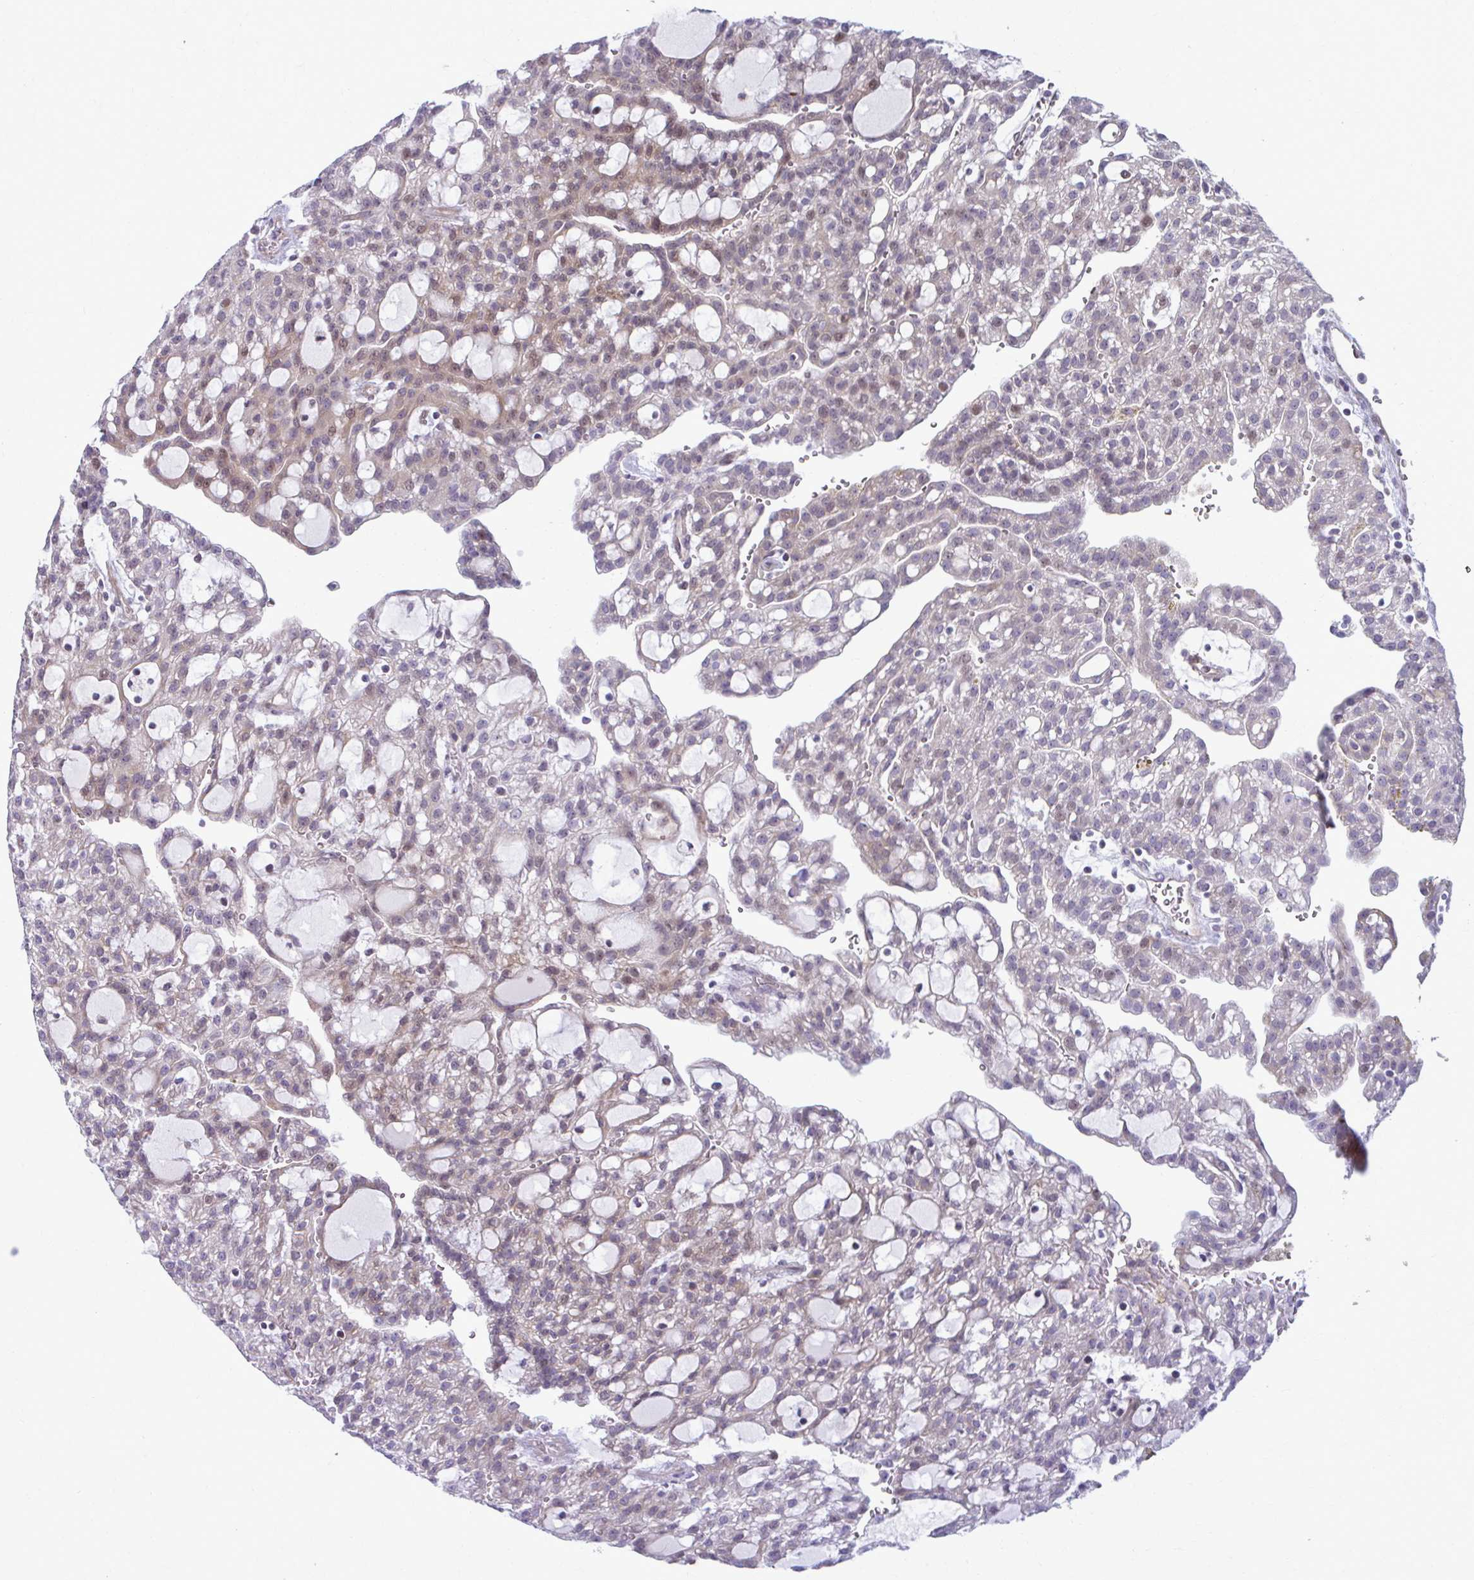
{"staining": {"intensity": "weak", "quantity": "25%-75%", "location": "cytoplasmic/membranous,nuclear"}, "tissue": "renal cancer", "cell_type": "Tumor cells", "image_type": "cancer", "snomed": [{"axis": "morphology", "description": "Adenocarcinoma, NOS"}, {"axis": "topography", "description": "Kidney"}], "caption": "Immunohistochemistry (IHC) of human renal cancer demonstrates low levels of weak cytoplasmic/membranous and nuclear expression in about 25%-75% of tumor cells.", "gene": "MAF1", "patient": {"sex": "male", "age": 63}}